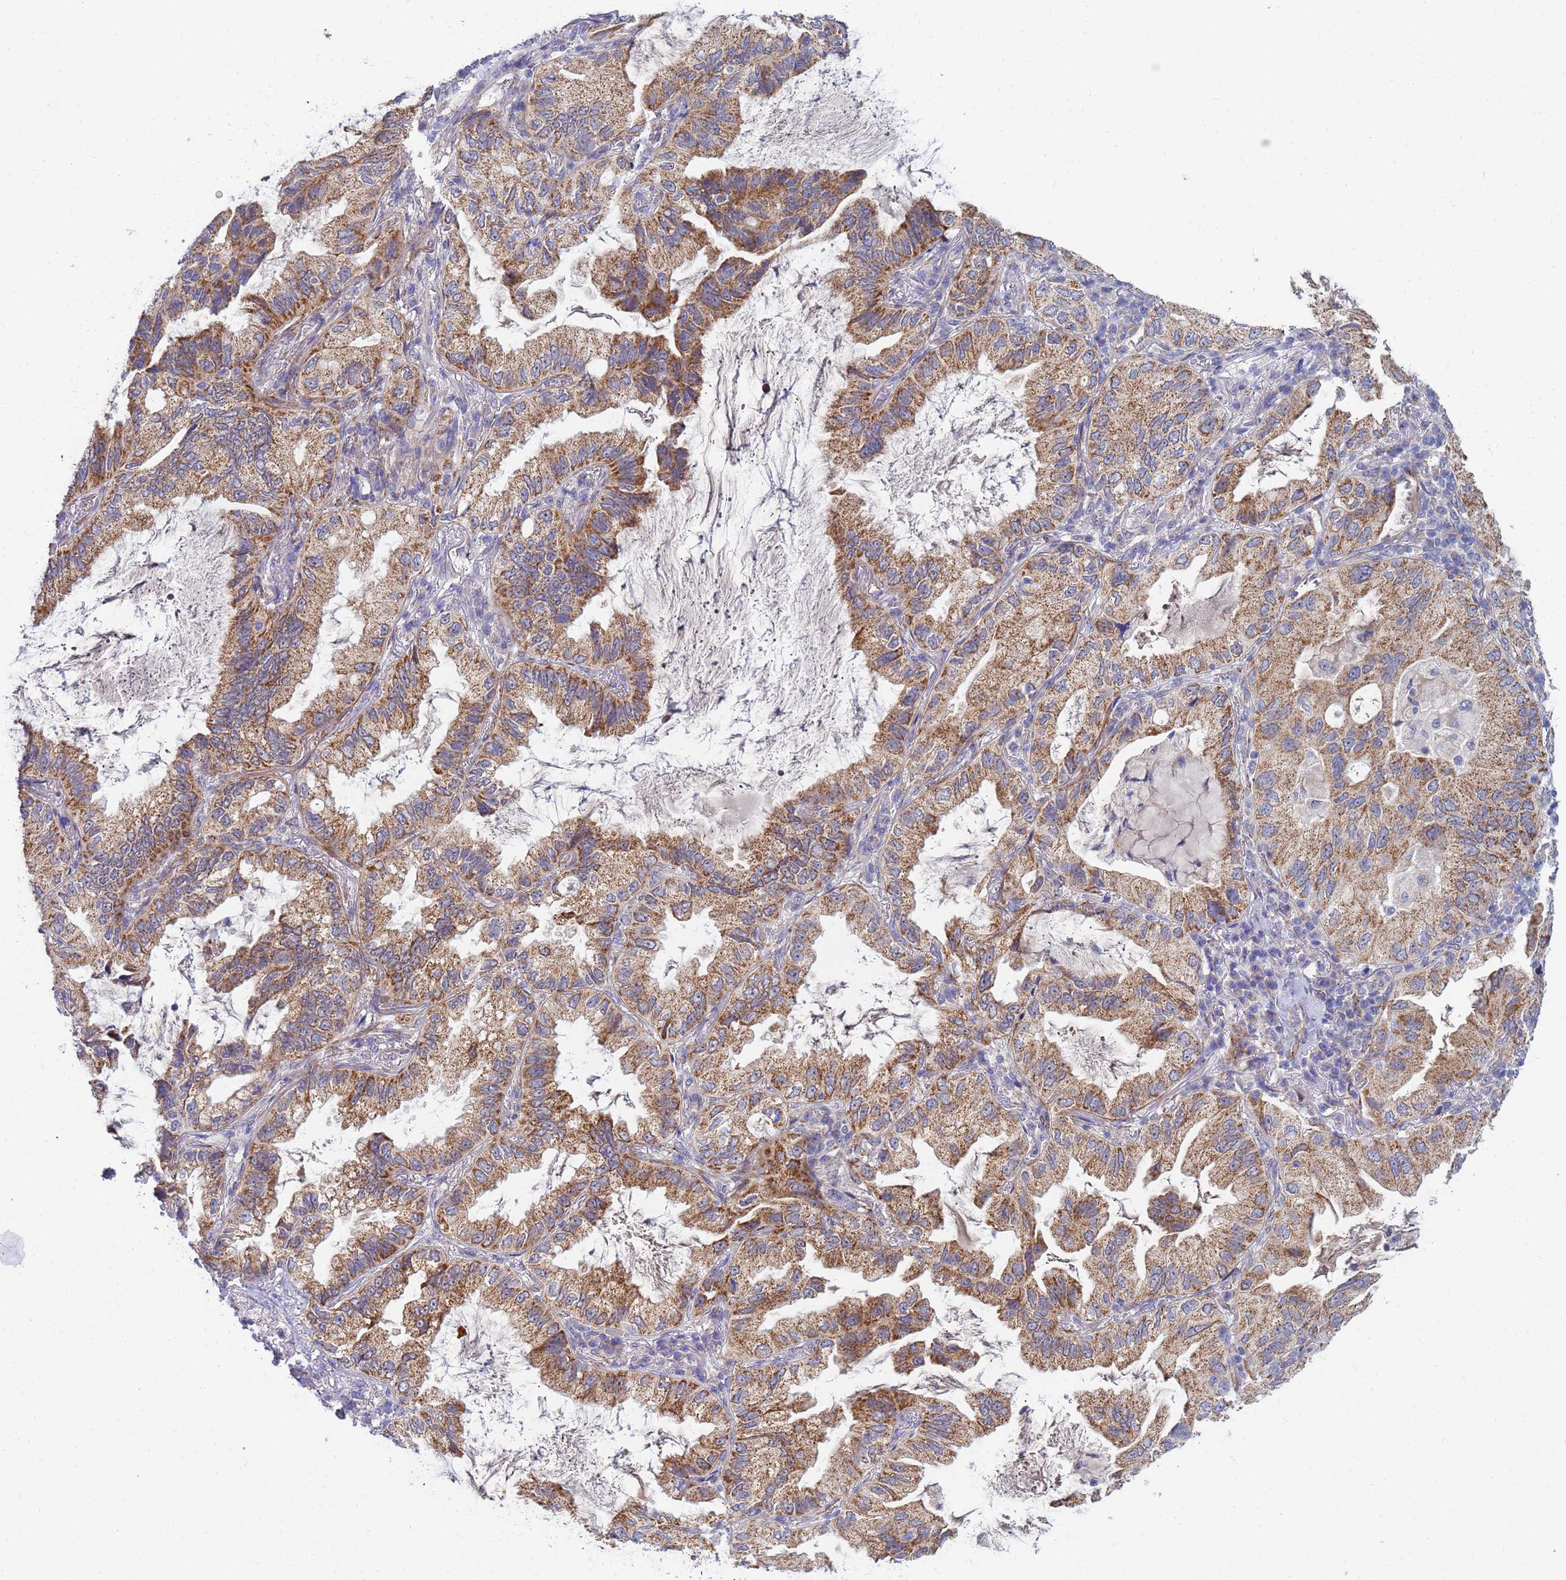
{"staining": {"intensity": "moderate", "quantity": ">75%", "location": "cytoplasmic/membranous"}, "tissue": "lung cancer", "cell_type": "Tumor cells", "image_type": "cancer", "snomed": [{"axis": "morphology", "description": "Adenocarcinoma, NOS"}, {"axis": "topography", "description": "Lung"}], "caption": "Moderate cytoplasmic/membranous positivity is seen in about >75% of tumor cells in lung adenocarcinoma.", "gene": "SDR39U1", "patient": {"sex": "female", "age": 69}}